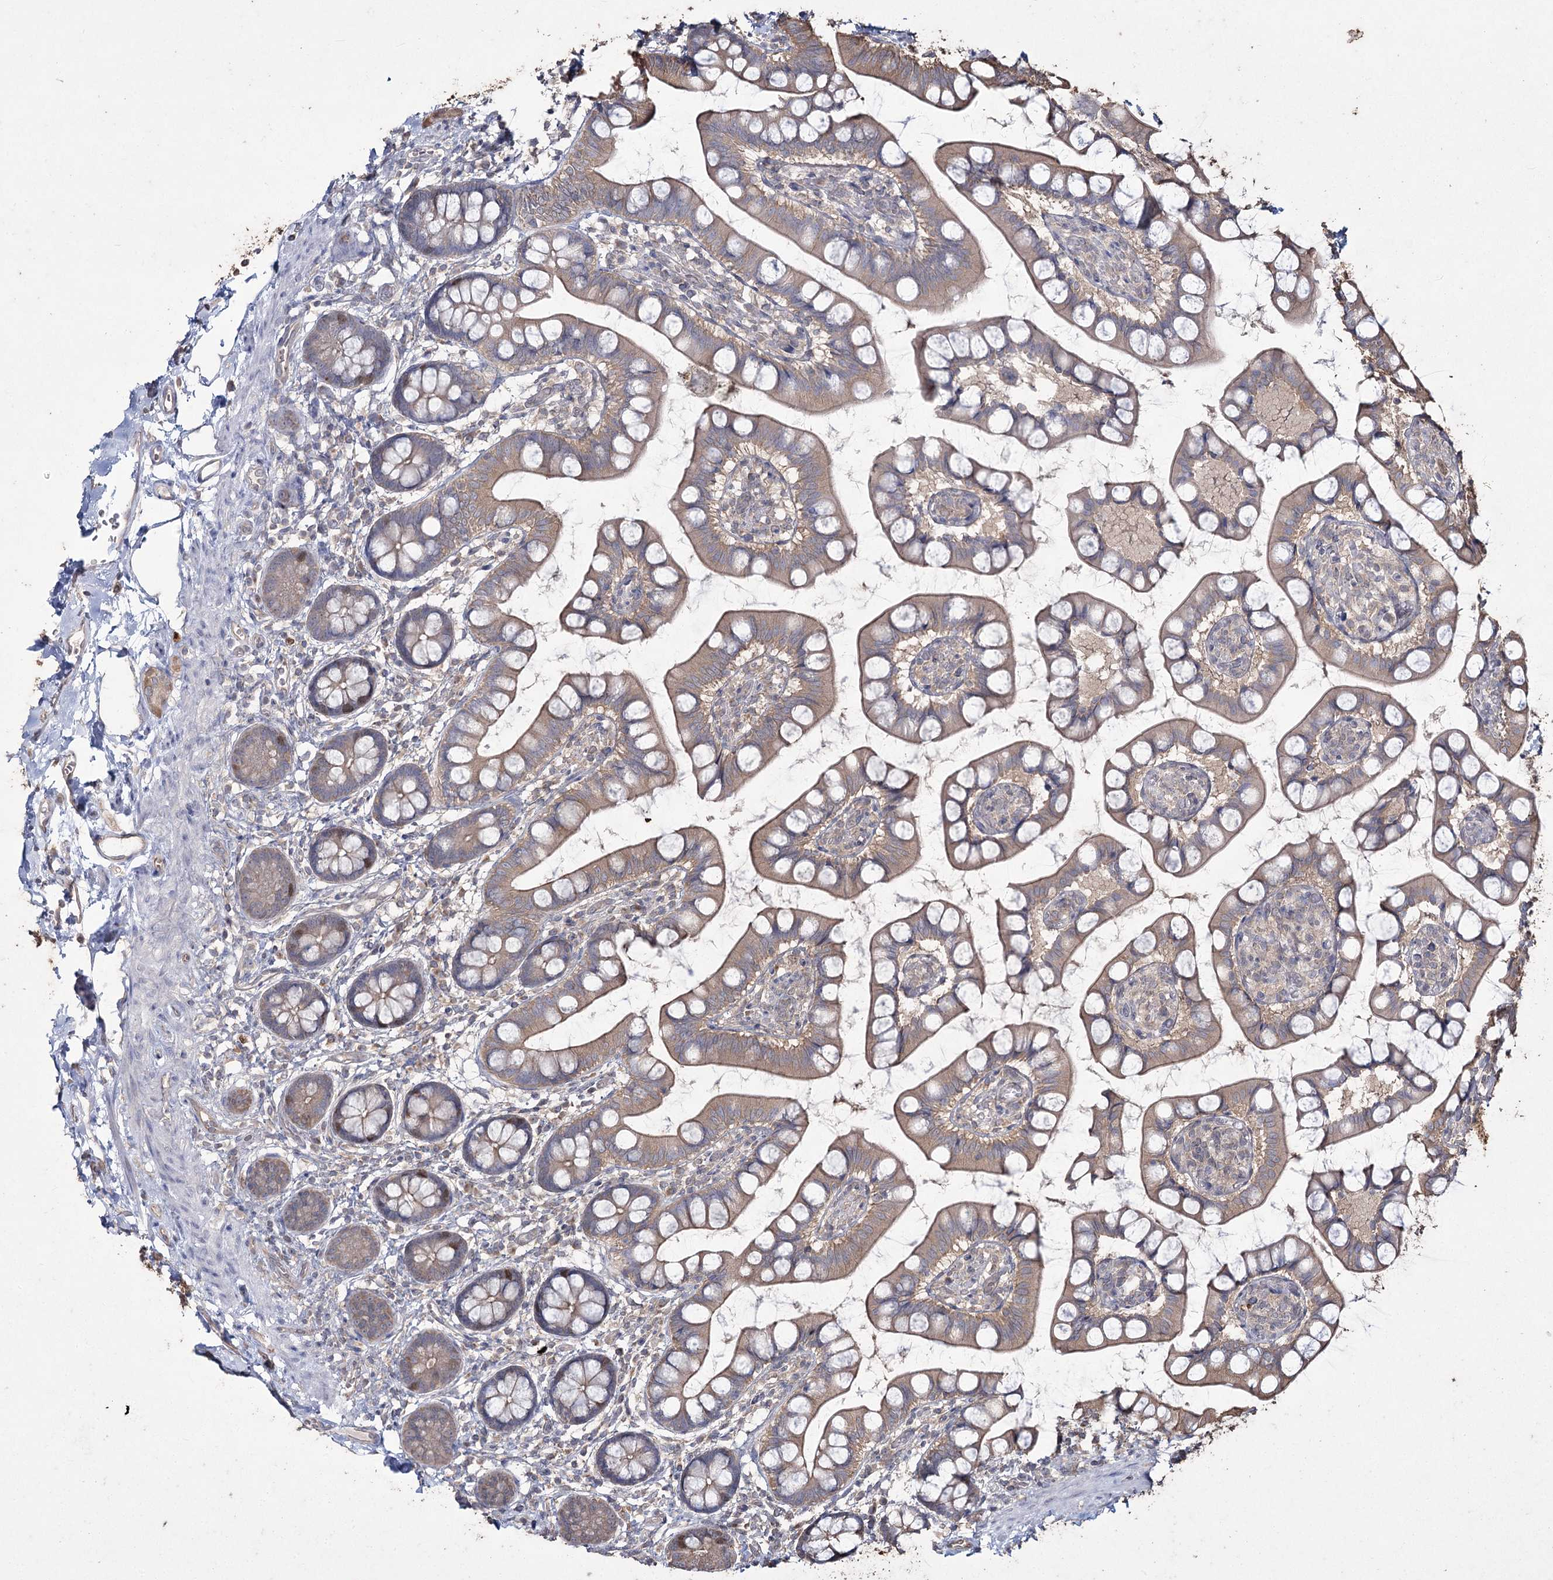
{"staining": {"intensity": "weak", "quantity": ">75%", "location": "cytoplasmic/membranous,nuclear"}, "tissue": "small intestine", "cell_type": "Glandular cells", "image_type": "normal", "snomed": [{"axis": "morphology", "description": "Normal tissue, NOS"}, {"axis": "topography", "description": "Small intestine"}], "caption": "Small intestine stained for a protein reveals weak cytoplasmic/membranous,nuclear positivity in glandular cells. Ihc stains the protein of interest in brown and the nuclei are stained blue.", "gene": "PRC1", "patient": {"sex": "male", "age": 52}}